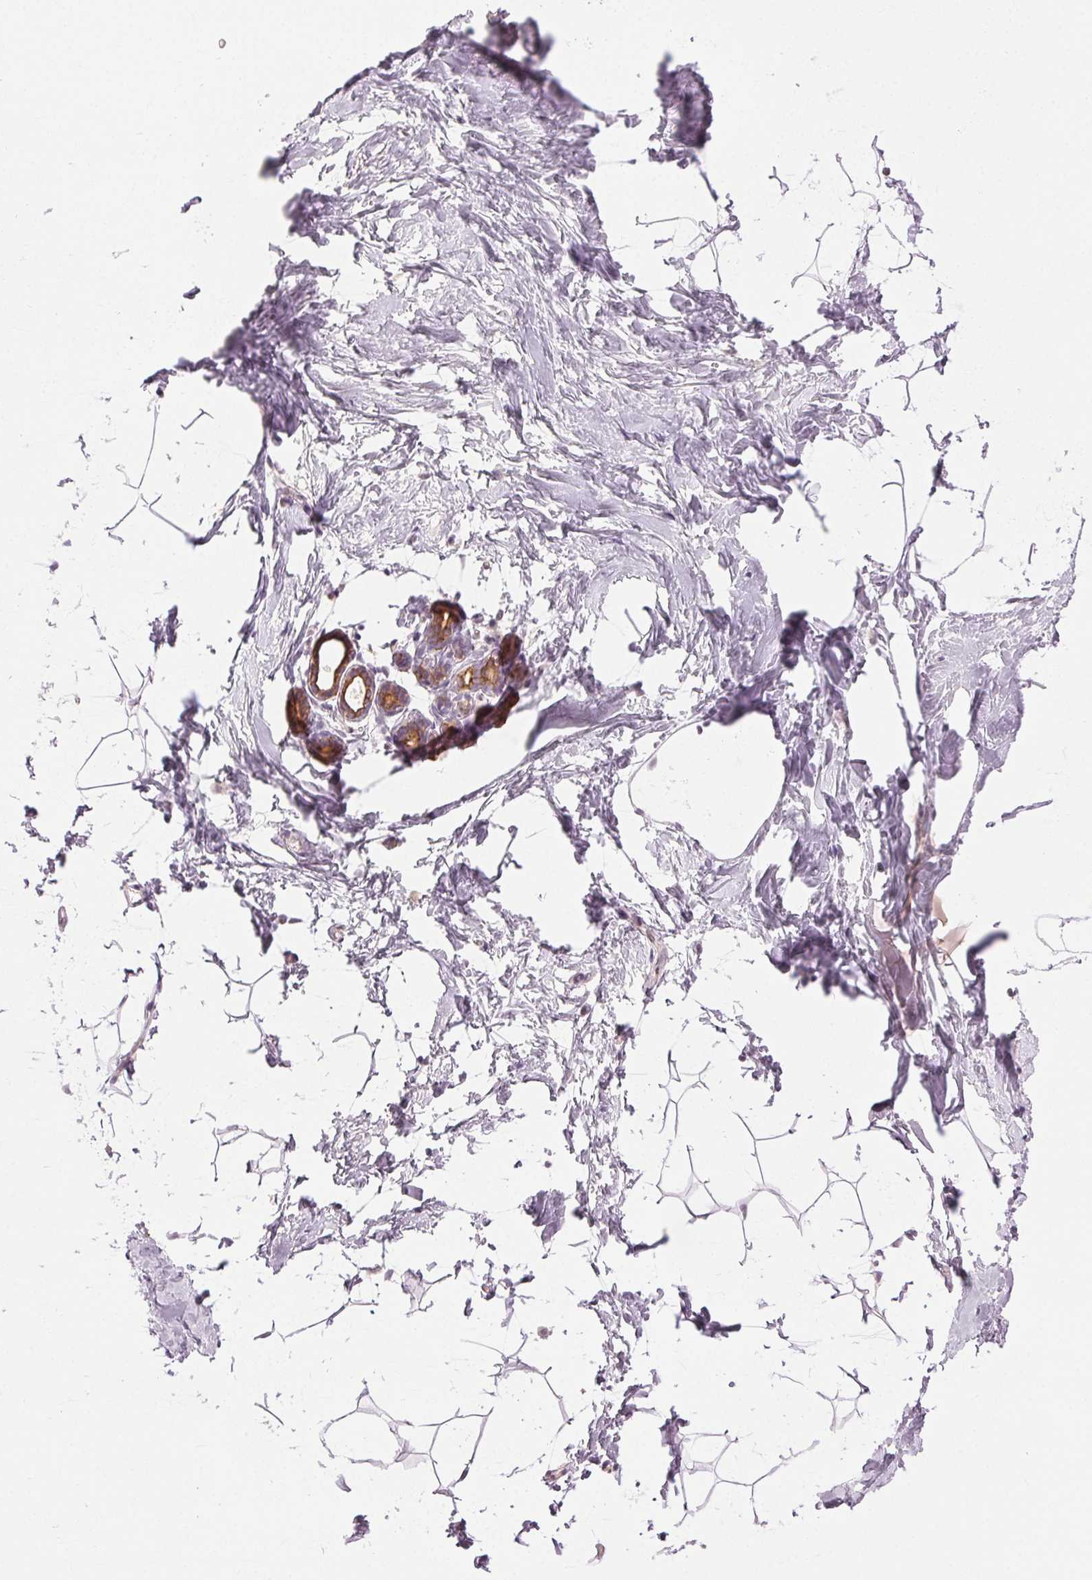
{"staining": {"intensity": "negative", "quantity": "none", "location": "none"}, "tissue": "breast", "cell_type": "Adipocytes", "image_type": "normal", "snomed": [{"axis": "morphology", "description": "Normal tissue, NOS"}, {"axis": "topography", "description": "Breast"}], "caption": "This is a histopathology image of IHC staining of unremarkable breast, which shows no positivity in adipocytes.", "gene": "AIF1L", "patient": {"sex": "female", "age": 32}}